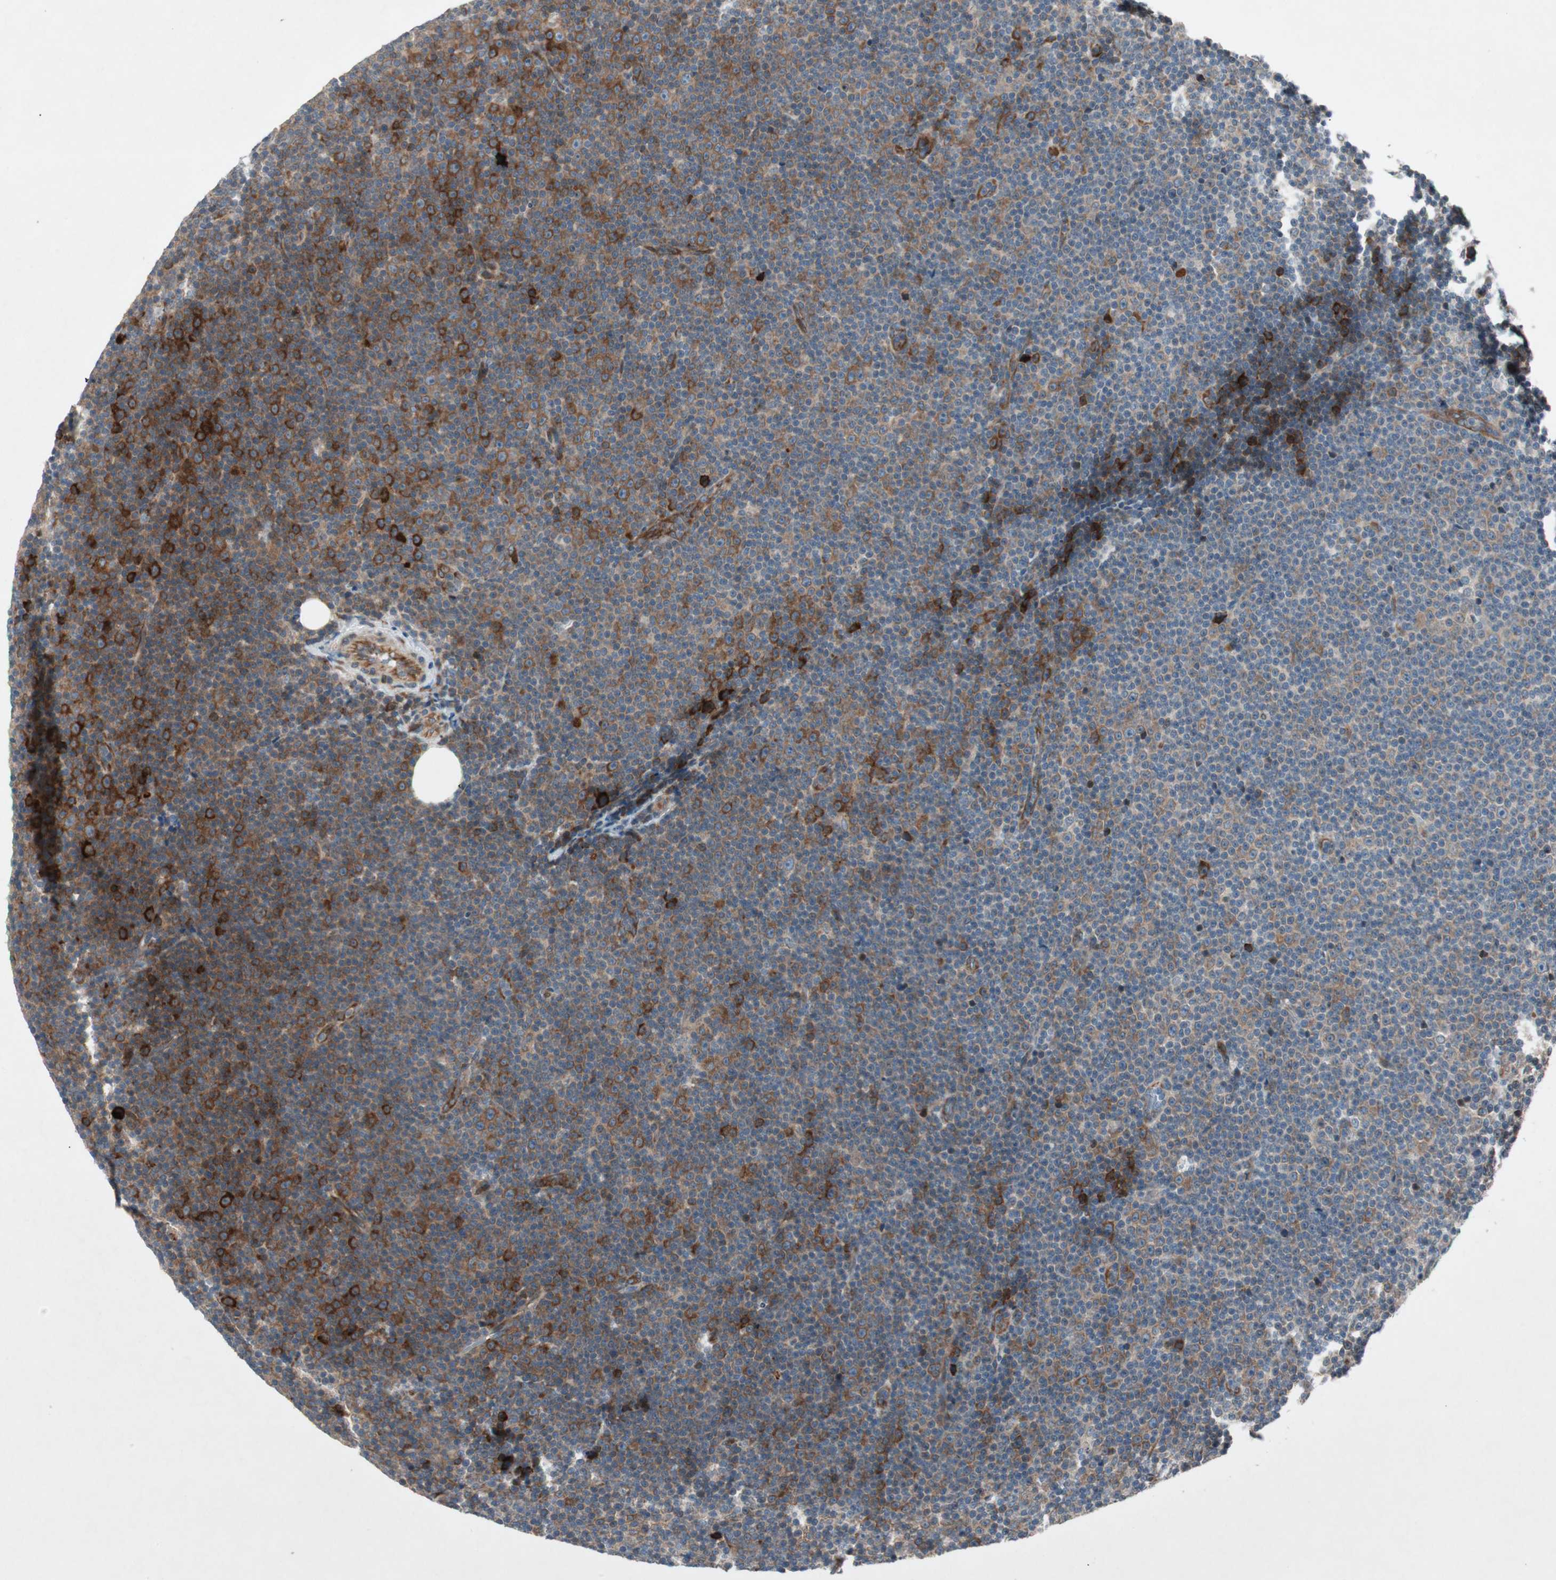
{"staining": {"intensity": "strong", "quantity": "<25%", "location": "cytoplasmic/membranous"}, "tissue": "lymphoma", "cell_type": "Tumor cells", "image_type": "cancer", "snomed": [{"axis": "morphology", "description": "Malignant lymphoma, non-Hodgkin's type, Low grade"}, {"axis": "topography", "description": "Lymph node"}], "caption": "High-magnification brightfield microscopy of malignant lymphoma, non-Hodgkin's type (low-grade) stained with DAB (brown) and counterstained with hematoxylin (blue). tumor cells exhibit strong cytoplasmic/membranous expression is appreciated in approximately<25% of cells. Using DAB (3,3'-diaminobenzidine) (brown) and hematoxylin (blue) stains, captured at high magnification using brightfield microscopy.", "gene": "APOO", "patient": {"sex": "female", "age": 67}}